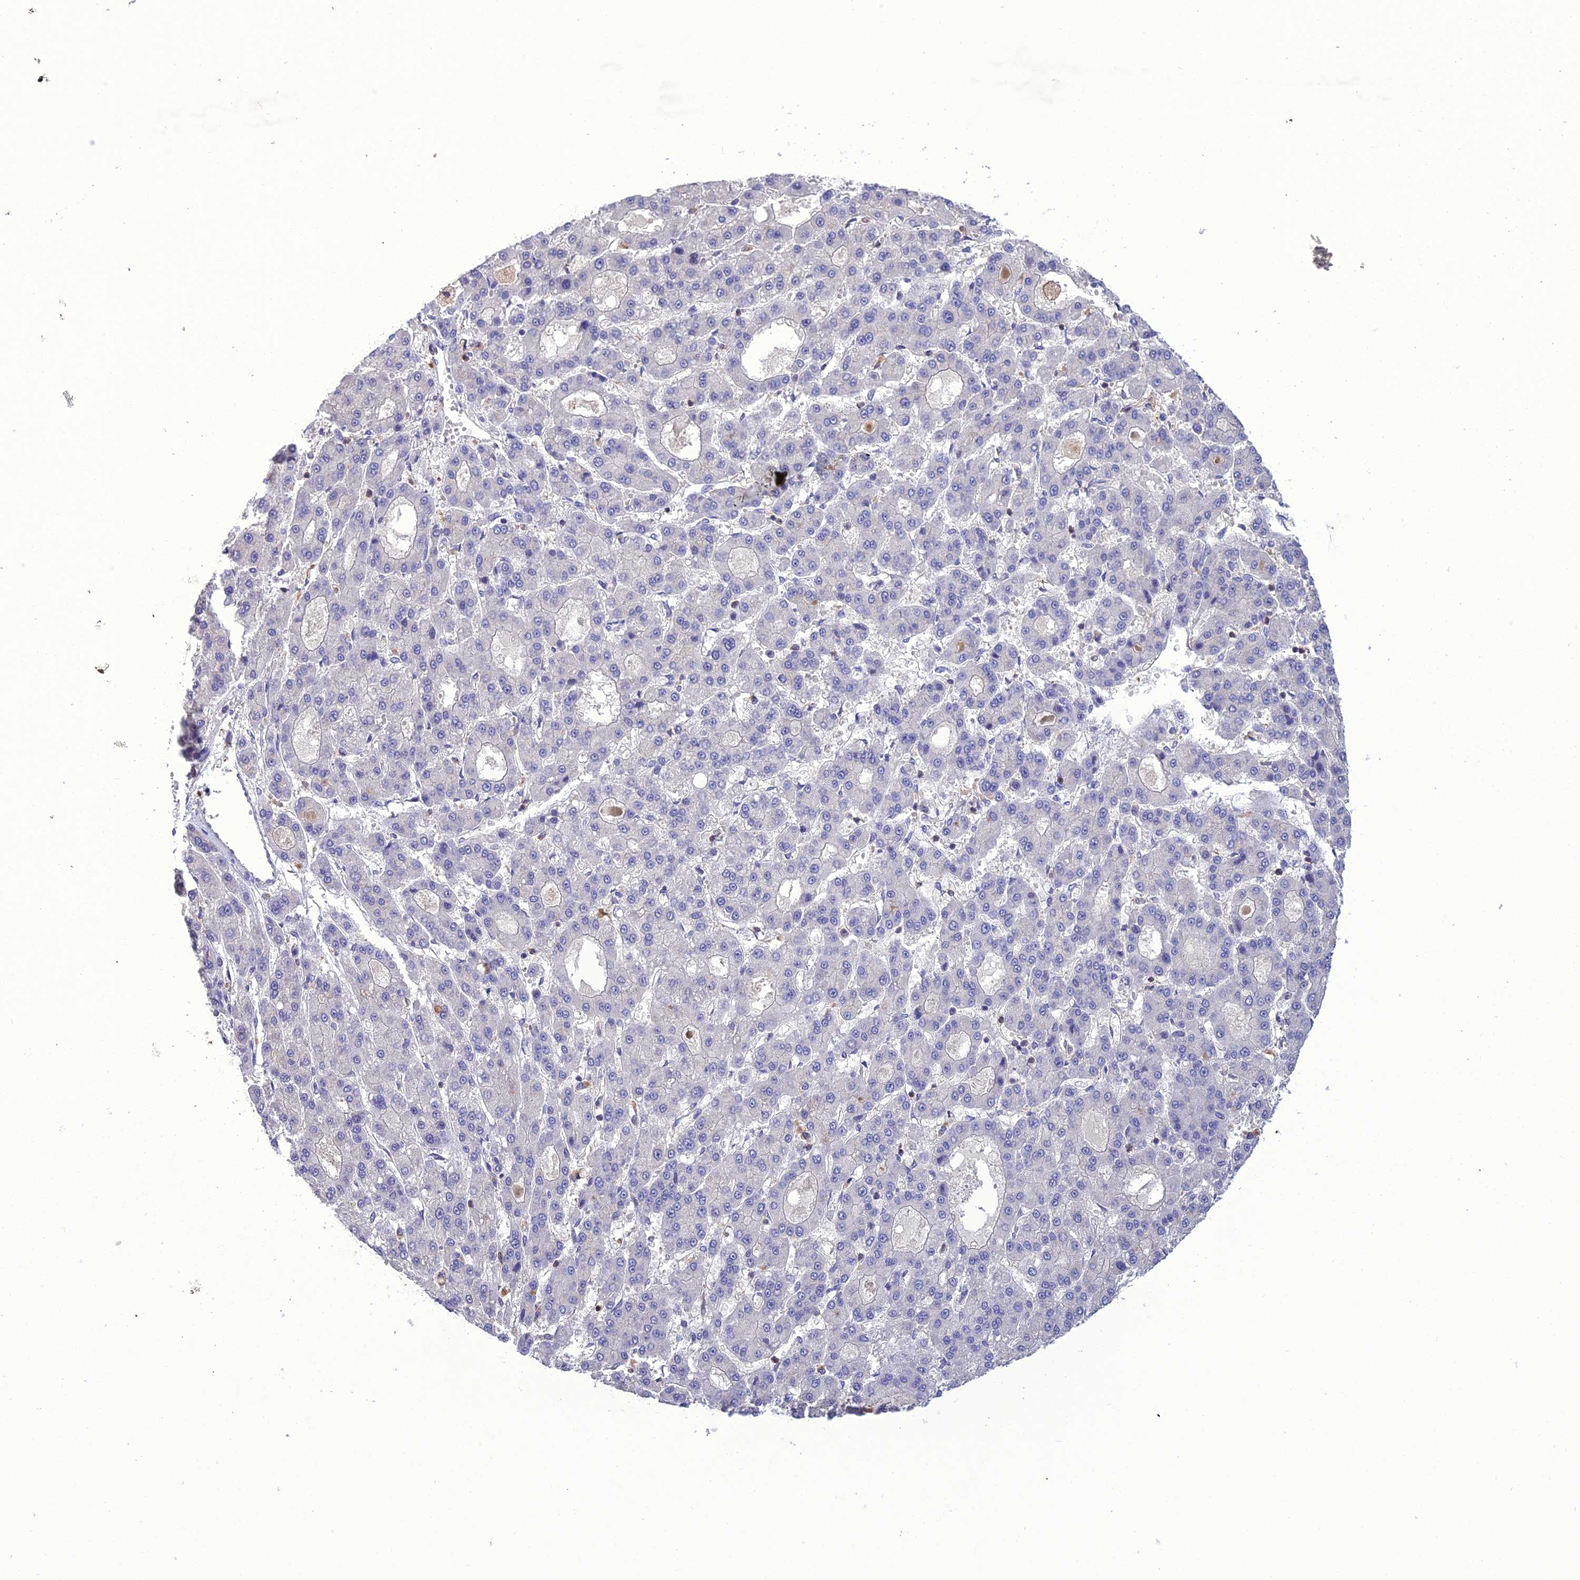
{"staining": {"intensity": "negative", "quantity": "none", "location": "none"}, "tissue": "liver cancer", "cell_type": "Tumor cells", "image_type": "cancer", "snomed": [{"axis": "morphology", "description": "Carcinoma, Hepatocellular, NOS"}, {"axis": "topography", "description": "Liver"}], "caption": "An immunohistochemistry (IHC) photomicrograph of liver cancer is shown. There is no staining in tumor cells of liver cancer.", "gene": "SNX24", "patient": {"sex": "male", "age": 70}}